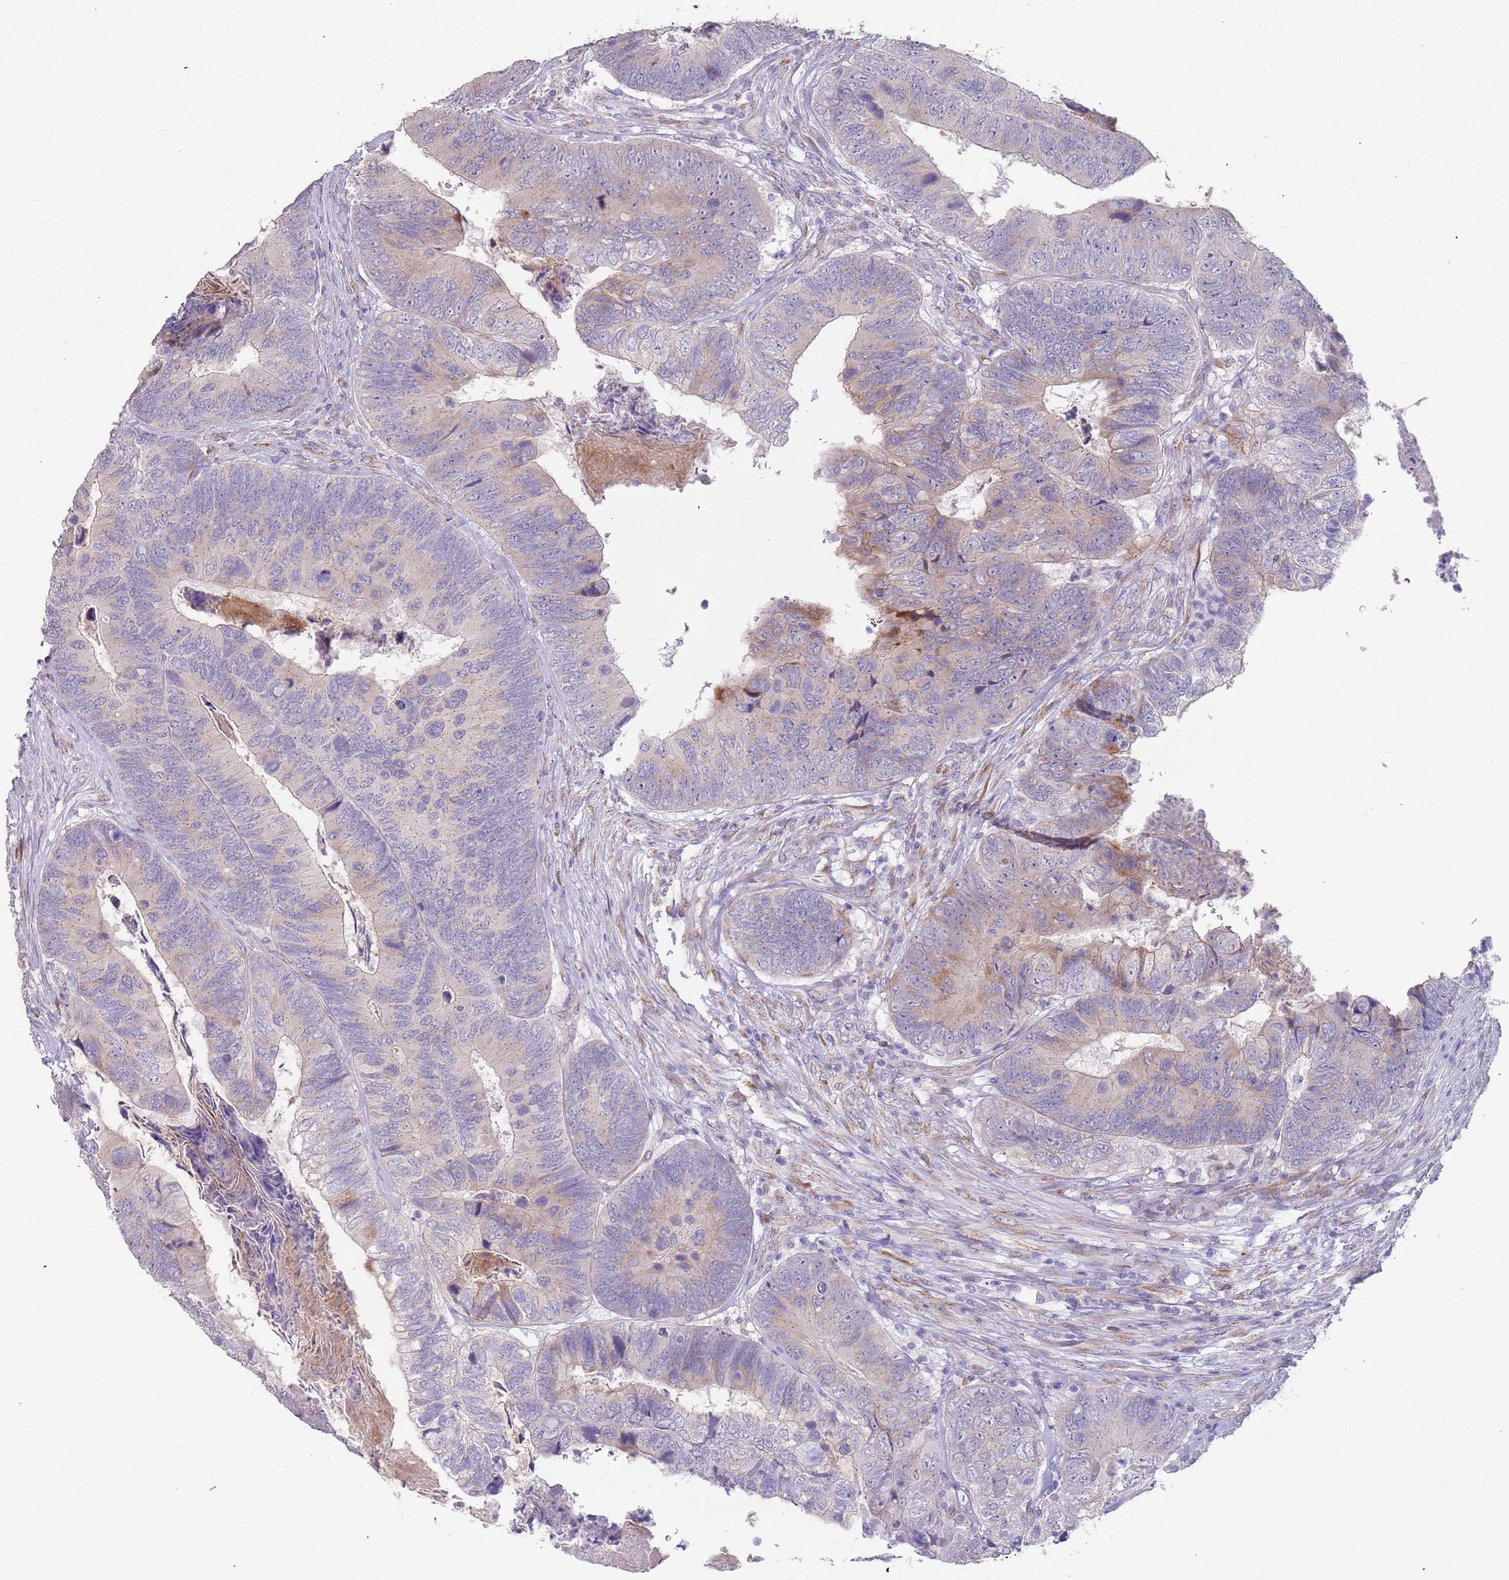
{"staining": {"intensity": "moderate", "quantity": "<25%", "location": "cytoplasmic/membranous"}, "tissue": "colorectal cancer", "cell_type": "Tumor cells", "image_type": "cancer", "snomed": [{"axis": "morphology", "description": "Adenocarcinoma, NOS"}, {"axis": "topography", "description": "Colon"}], "caption": "IHC photomicrograph of neoplastic tissue: human adenocarcinoma (colorectal) stained using IHC exhibits low levels of moderate protein expression localized specifically in the cytoplasmic/membranous of tumor cells, appearing as a cytoplasmic/membranous brown color.", "gene": "TNRC6C", "patient": {"sex": "female", "age": 67}}